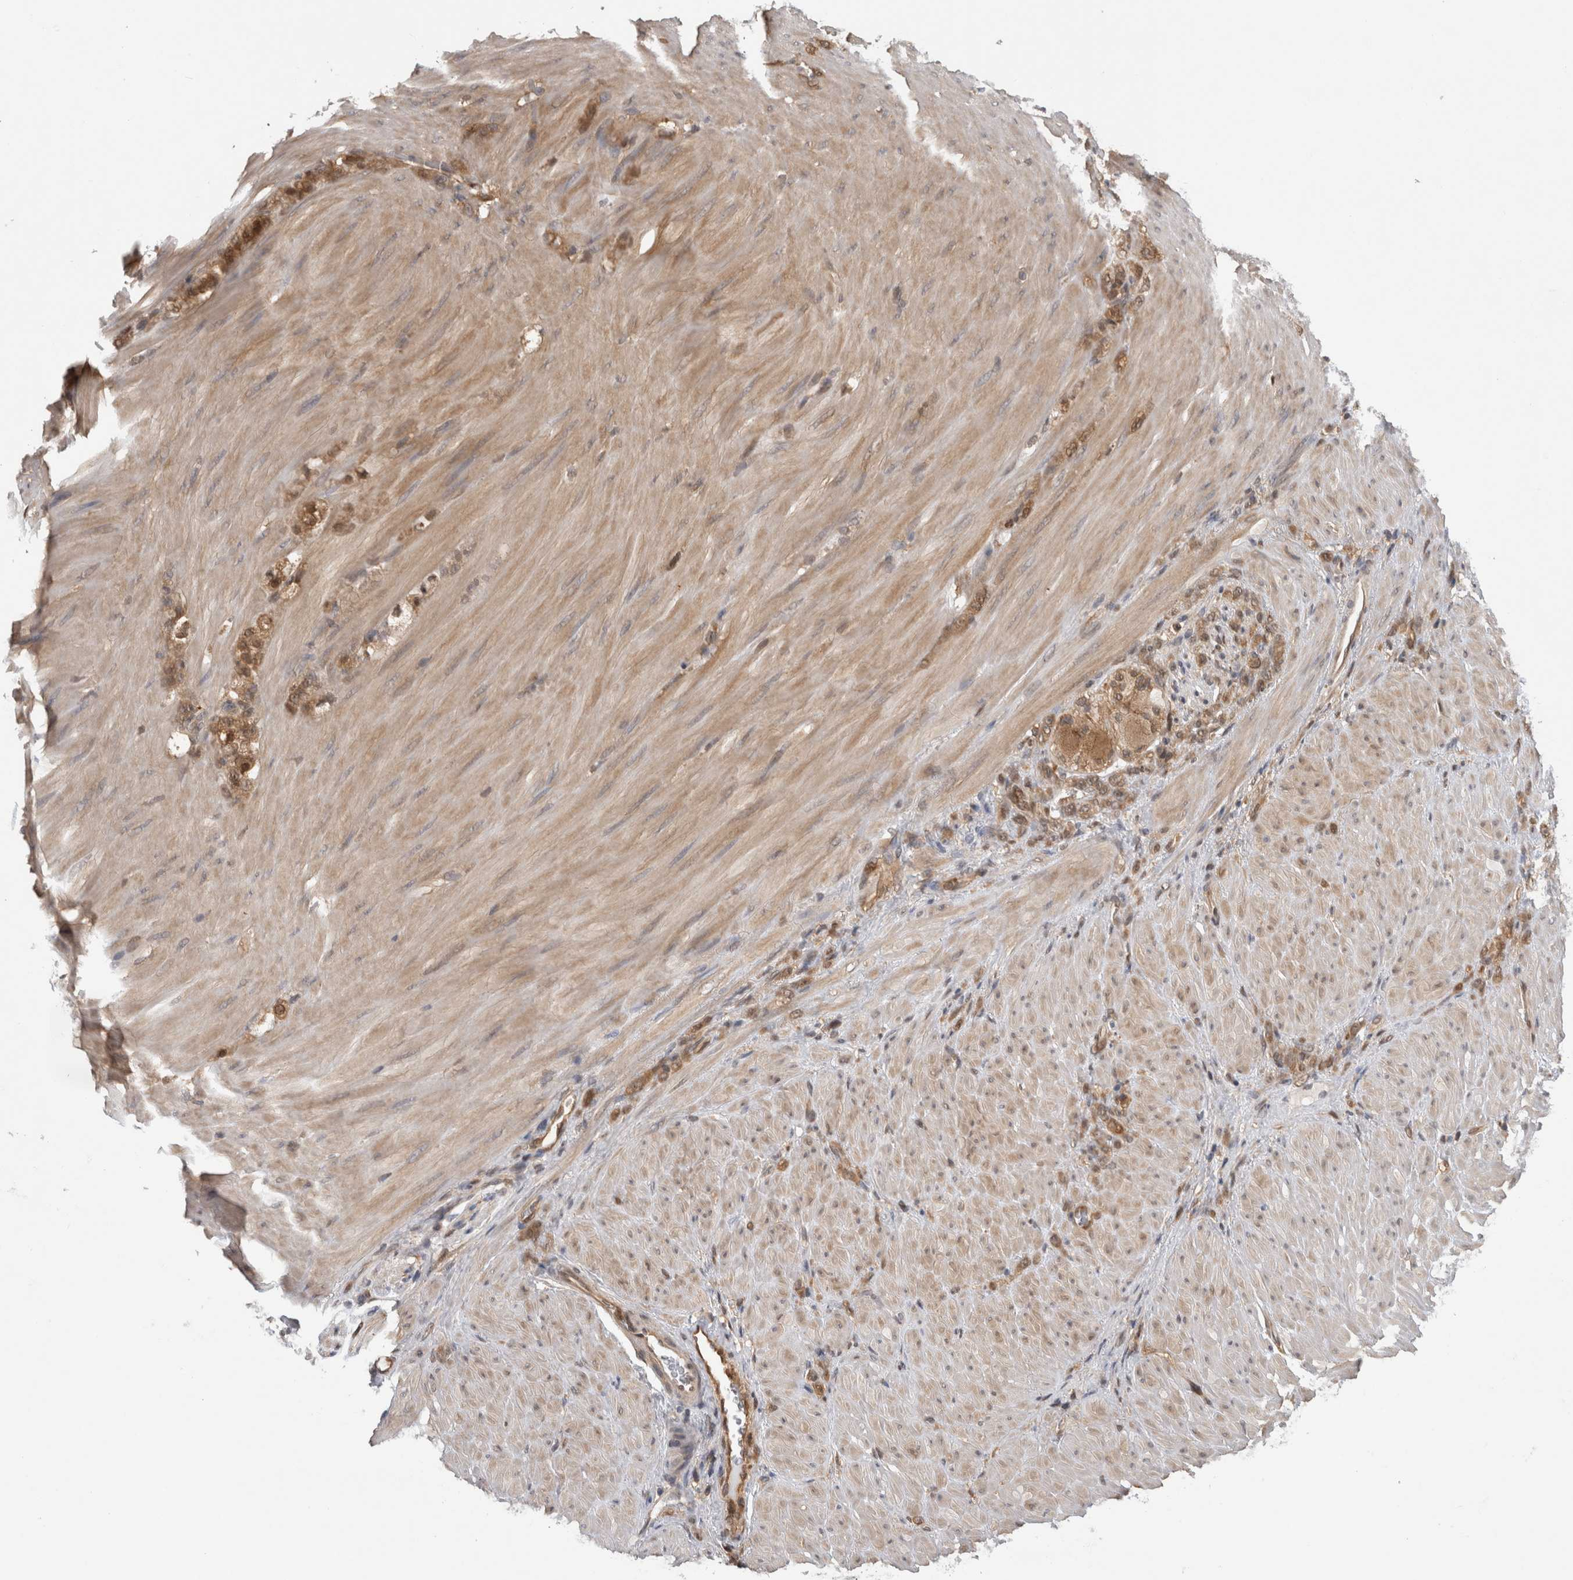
{"staining": {"intensity": "moderate", "quantity": ">75%", "location": "cytoplasmic/membranous,nuclear"}, "tissue": "stomach cancer", "cell_type": "Tumor cells", "image_type": "cancer", "snomed": [{"axis": "morphology", "description": "Normal tissue, NOS"}, {"axis": "morphology", "description": "Adenocarcinoma, NOS"}, {"axis": "topography", "description": "Stomach"}], "caption": "A high-resolution micrograph shows immunohistochemistry (IHC) staining of stomach cancer (adenocarcinoma), which exhibits moderate cytoplasmic/membranous and nuclear positivity in approximately >75% of tumor cells. (DAB IHC, brown staining for protein, blue staining for nuclei).", "gene": "ASTN2", "patient": {"sex": "male", "age": 82}}